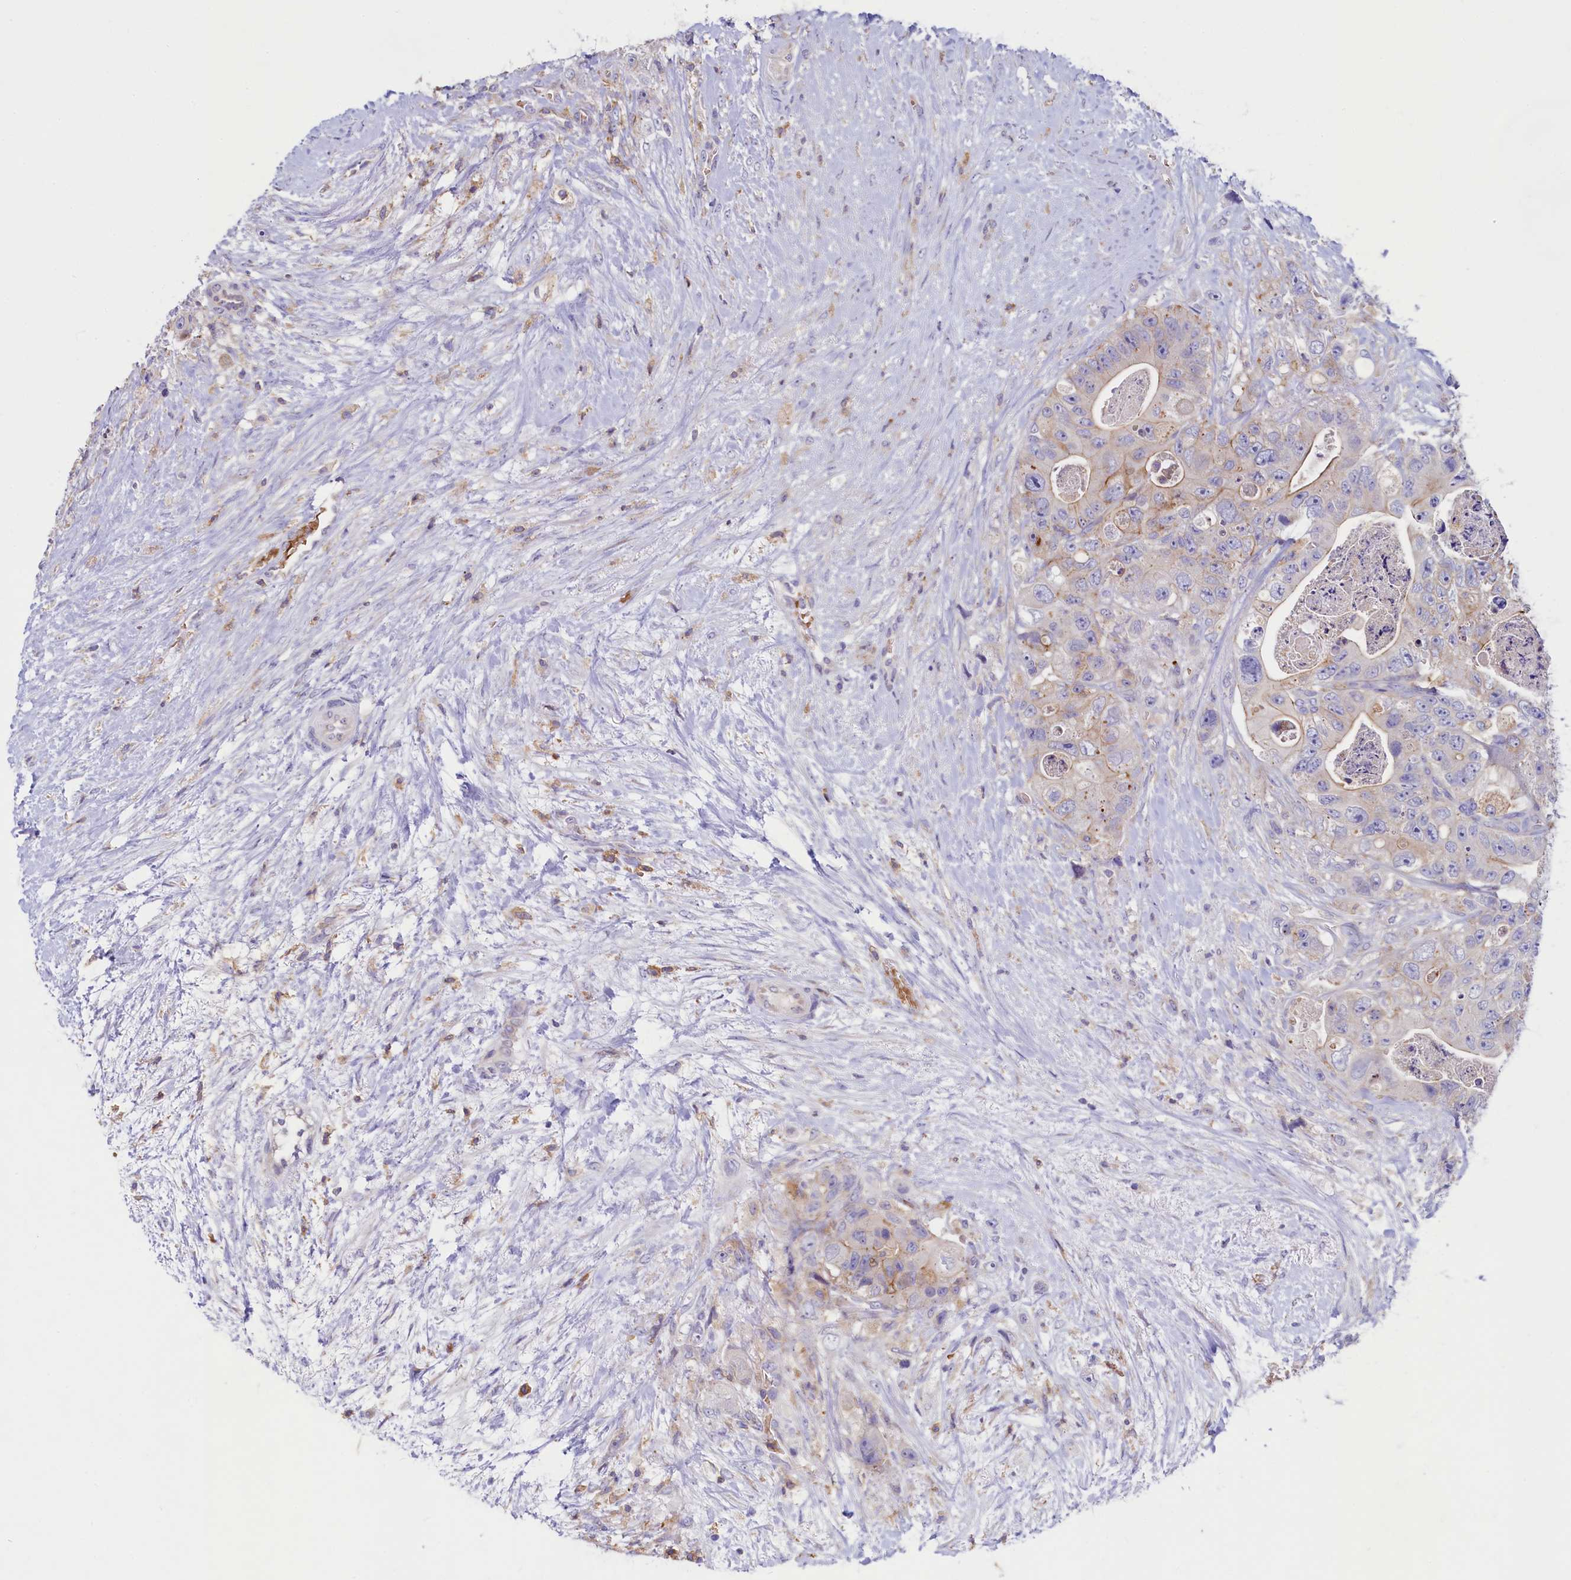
{"staining": {"intensity": "moderate", "quantity": "25%-75%", "location": "cytoplasmic/membranous"}, "tissue": "colorectal cancer", "cell_type": "Tumor cells", "image_type": "cancer", "snomed": [{"axis": "morphology", "description": "Adenocarcinoma, NOS"}, {"axis": "topography", "description": "Colon"}], "caption": "Colorectal adenocarcinoma tissue displays moderate cytoplasmic/membranous positivity in approximately 25%-75% of tumor cells", "gene": "HPS6", "patient": {"sex": "female", "age": 46}}